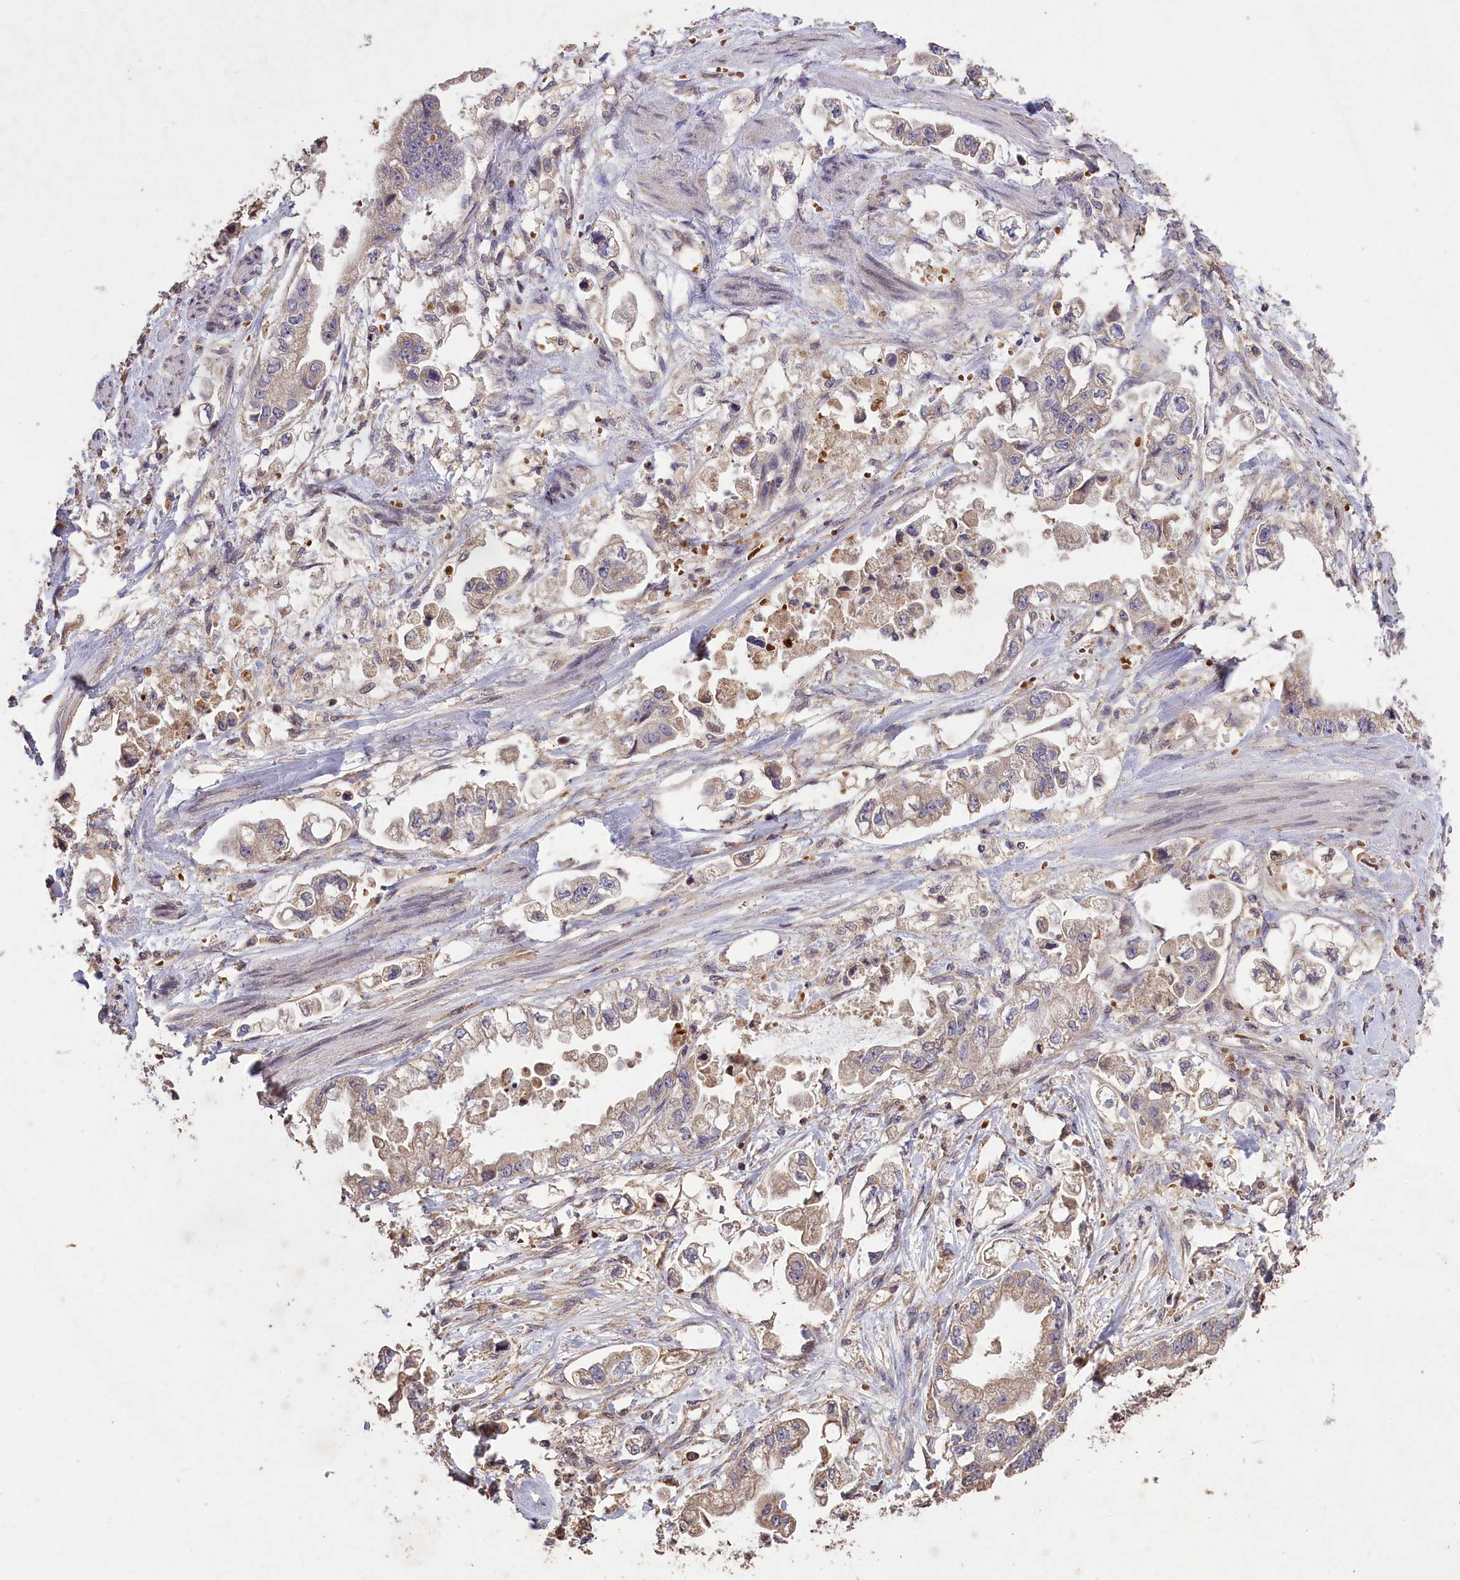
{"staining": {"intensity": "negative", "quantity": "none", "location": "none"}, "tissue": "stomach cancer", "cell_type": "Tumor cells", "image_type": "cancer", "snomed": [{"axis": "morphology", "description": "Adenocarcinoma, NOS"}, {"axis": "topography", "description": "Stomach"}], "caption": "DAB immunohistochemical staining of adenocarcinoma (stomach) demonstrates no significant positivity in tumor cells.", "gene": "CLRN2", "patient": {"sex": "male", "age": 62}}